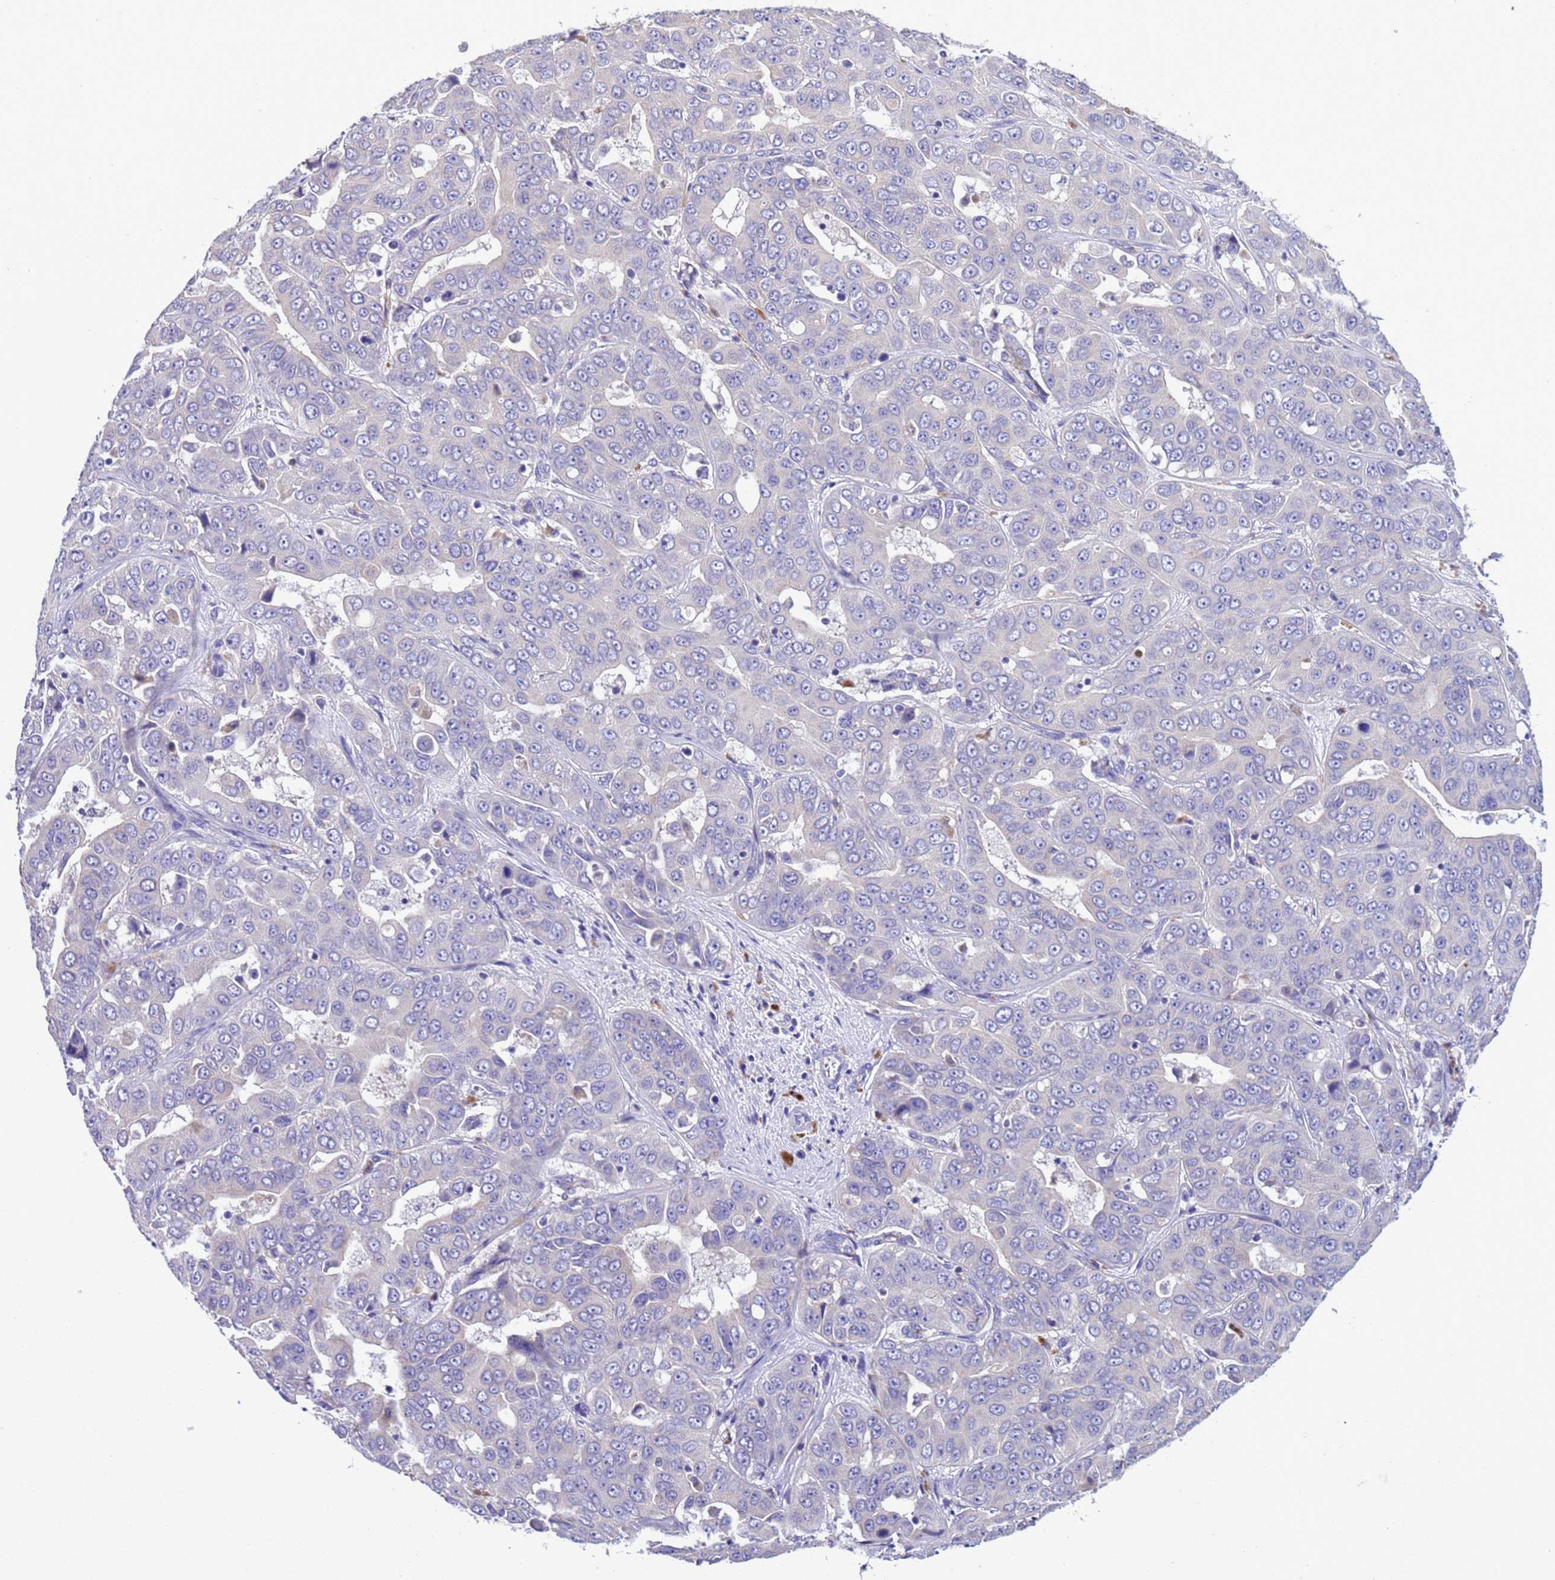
{"staining": {"intensity": "negative", "quantity": "none", "location": "none"}, "tissue": "liver cancer", "cell_type": "Tumor cells", "image_type": "cancer", "snomed": [{"axis": "morphology", "description": "Cholangiocarcinoma"}, {"axis": "topography", "description": "Liver"}], "caption": "Micrograph shows no significant protein expression in tumor cells of cholangiocarcinoma (liver). (IHC, brightfield microscopy, high magnification).", "gene": "KICS2", "patient": {"sex": "female", "age": 52}}